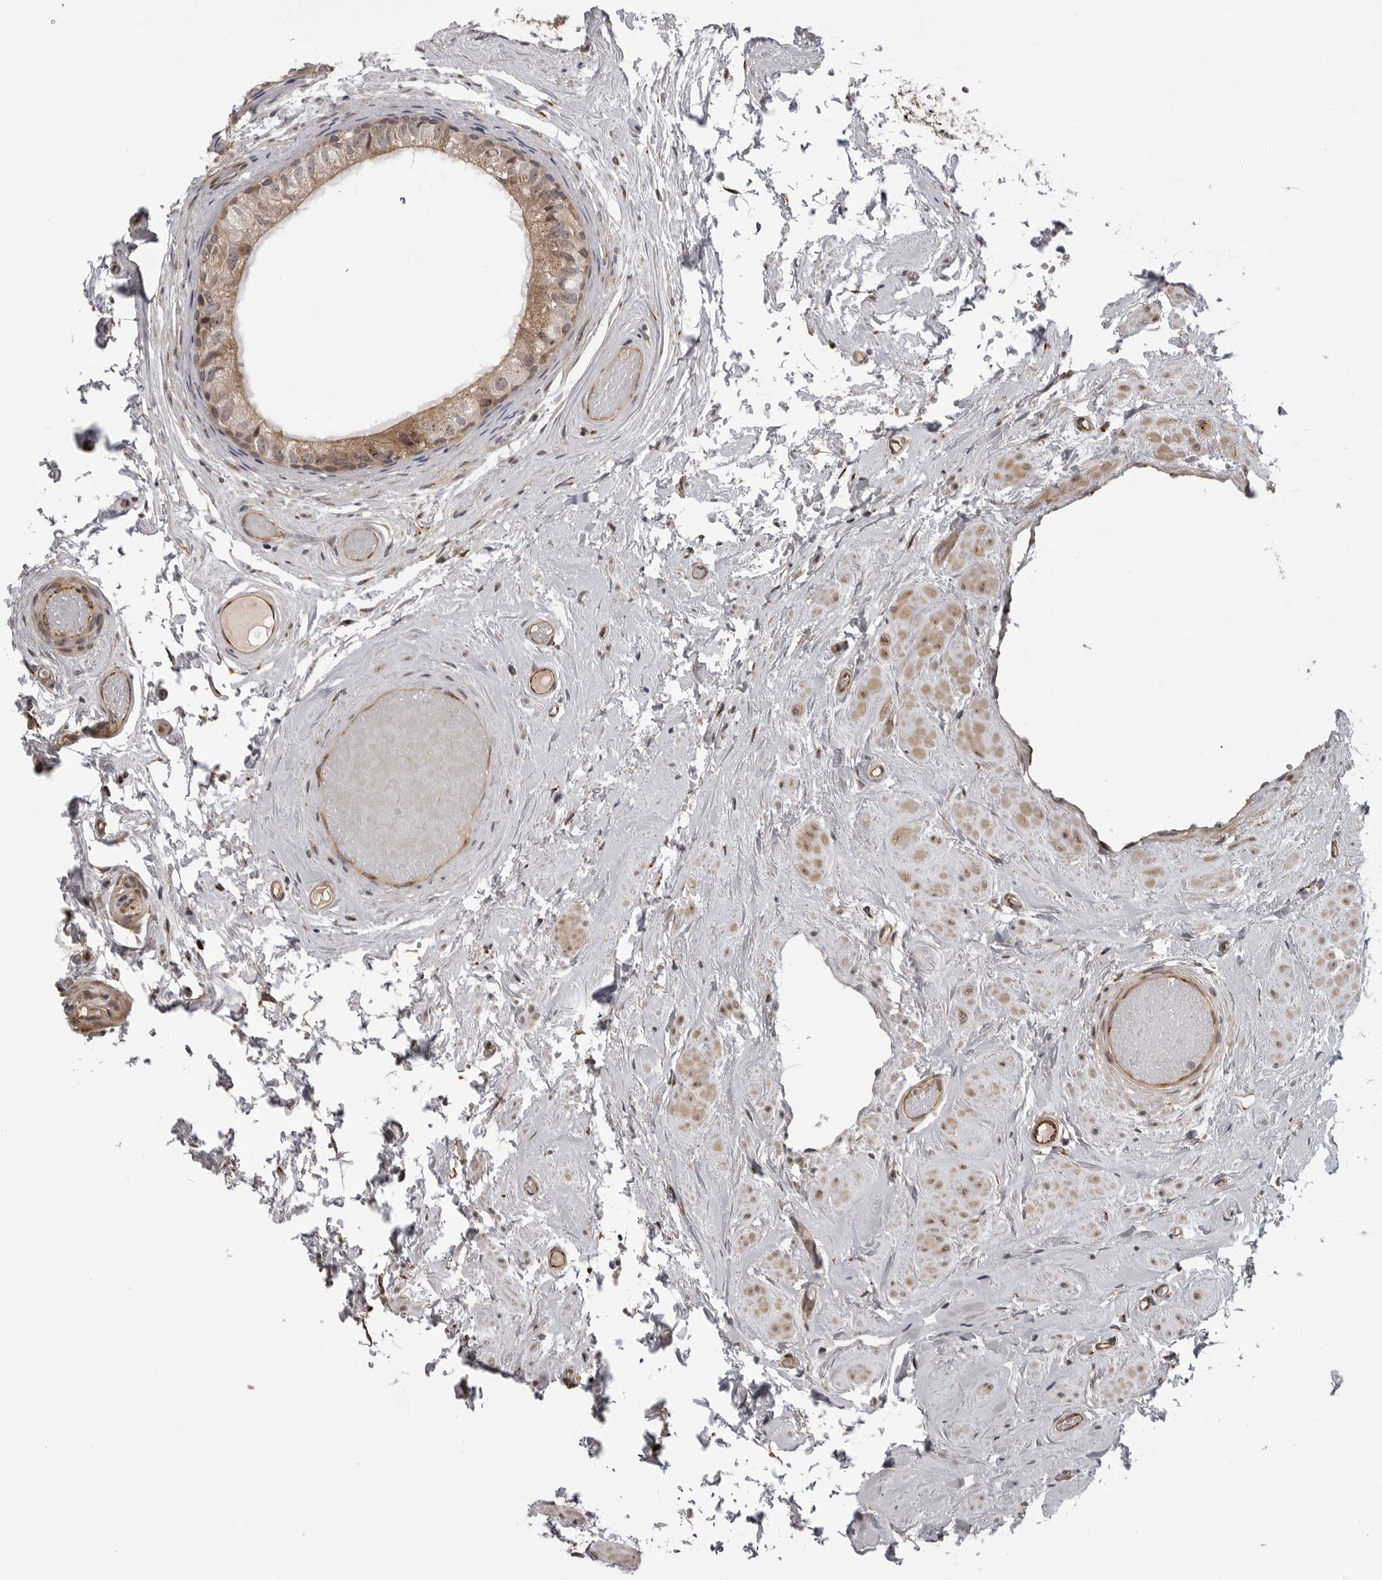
{"staining": {"intensity": "moderate", "quantity": ">75%", "location": "cytoplasmic/membranous"}, "tissue": "epididymis", "cell_type": "Glandular cells", "image_type": "normal", "snomed": [{"axis": "morphology", "description": "Normal tissue, NOS"}, {"axis": "topography", "description": "Epididymis"}], "caption": "A histopathology image showing moderate cytoplasmic/membranous positivity in approximately >75% of glandular cells in unremarkable epididymis, as visualized by brown immunohistochemical staining.", "gene": "LRRC45", "patient": {"sex": "male", "age": 79}}